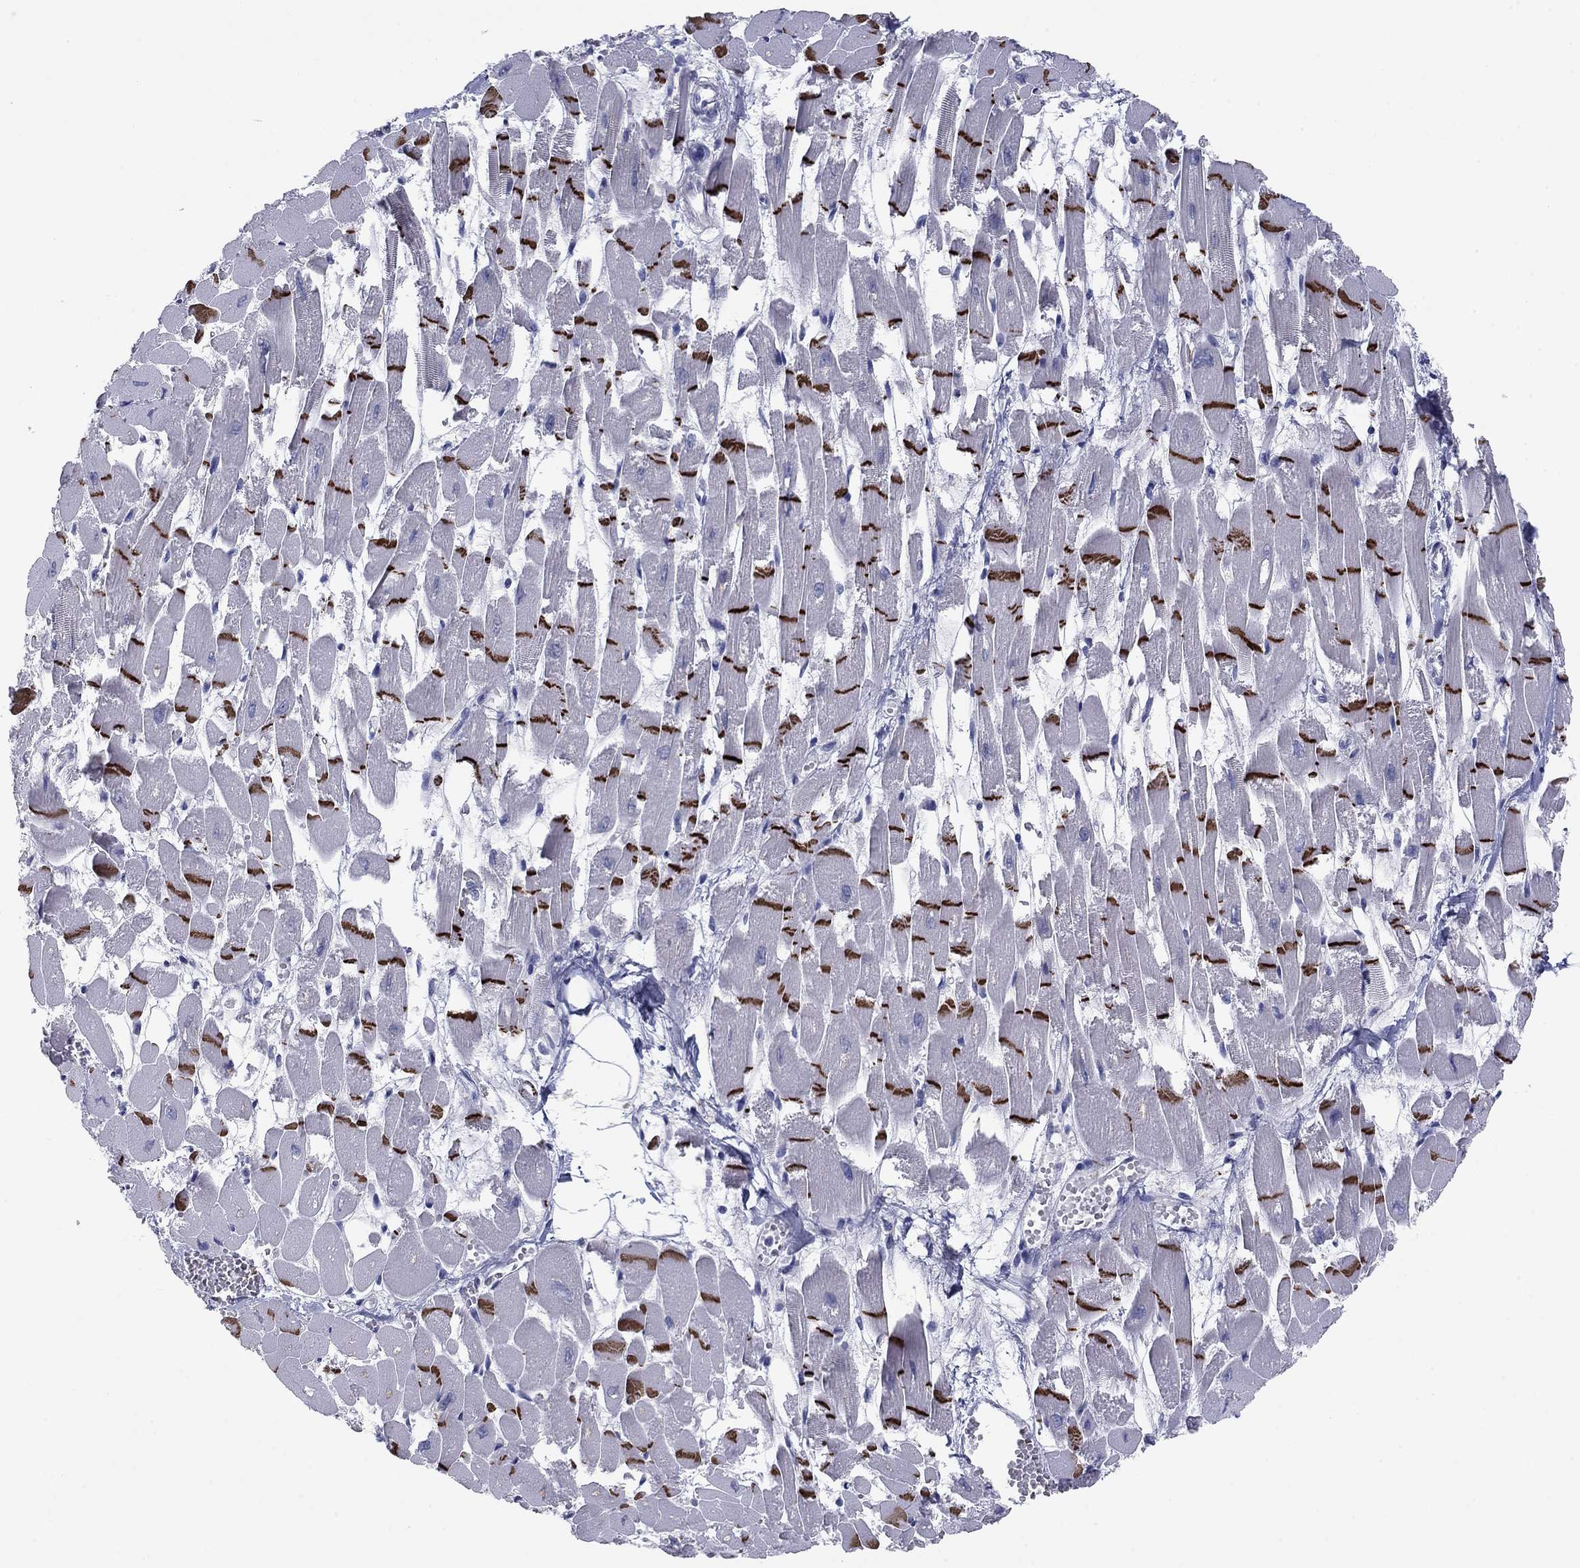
{"staining": {"intensity": "strong", "quantity": "<25%", "location": "cytoplasmic/membranous"}, "tissue": "heart muscle", "cell_type": "Cardiomyocytes", "image_type": "normal", "snomed": [{"axis": "morphology", "description": "Normal tissue, NOS"}, {"axis": "topography", "description": "Heart"}], "caption": "This image shows IHC staining of unremarkable heart muscle, with medium strong cytoplasmic/membranous expression in approximately <25% of cardiomyocytes.", "gene": "CNTNAP4", "patient": {"sex": "female", "age": 52}}